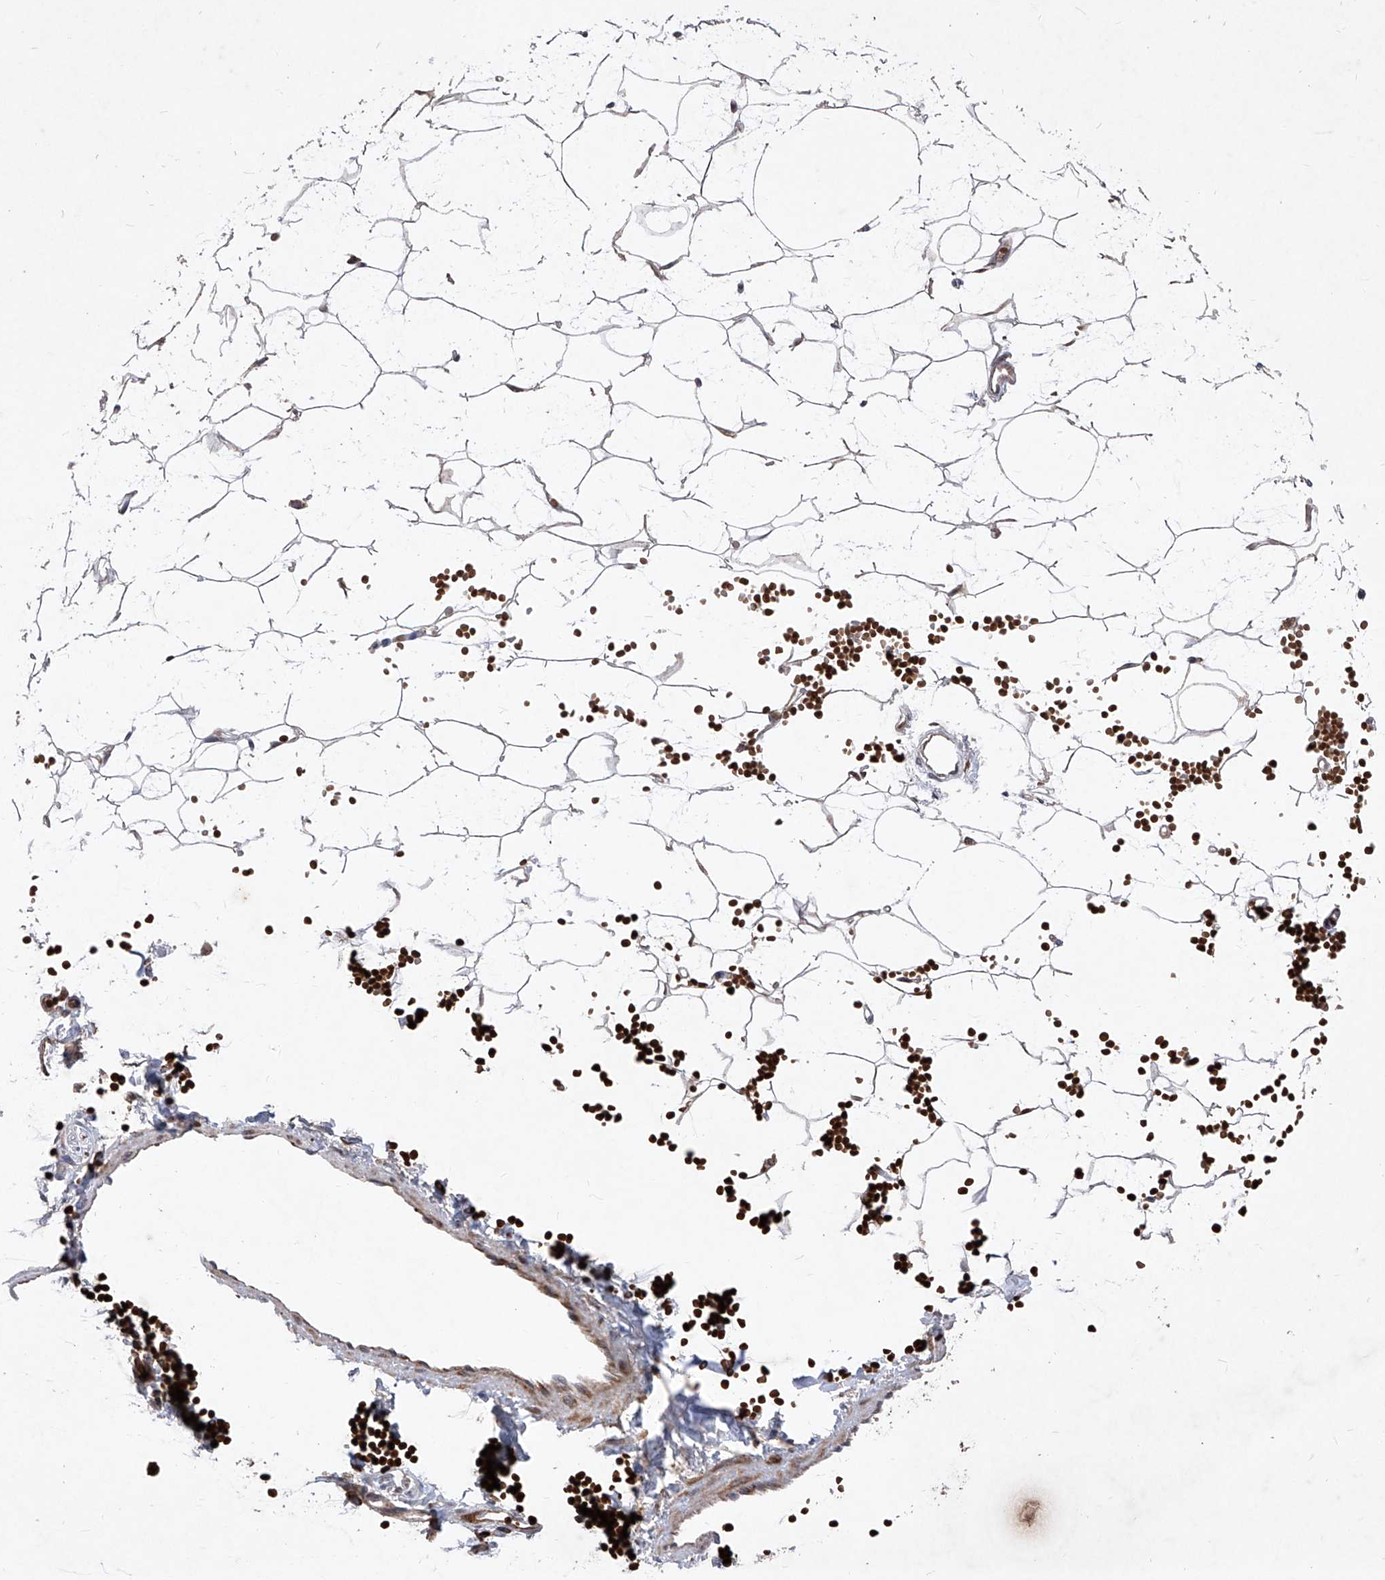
{"staining": {"intensity": "weak", "quantity": "25%-75%", "location": "cytoplasmic/membranous"}, "tissue": "adipose tissue", "cell_type": "Adipocytes", "image_type": "normal", "snomed": [{"axis": "morphology", "description": "Normal tissue, NOS"}, {"axis": "topography", "description": "Breast"}], "caption": "Immunohistochemistry of benign human adipose tissue shows low levels of weak cytoplasmic/membranous positivity in approximately 25%-75% of adipocytes. (Stains: DAB in brown, nuclei in blue, Microscopy: brightfield microscopy at high magnification).", "gene": "SEMA6A", "patient": {"sex": "female", "age": 23}}